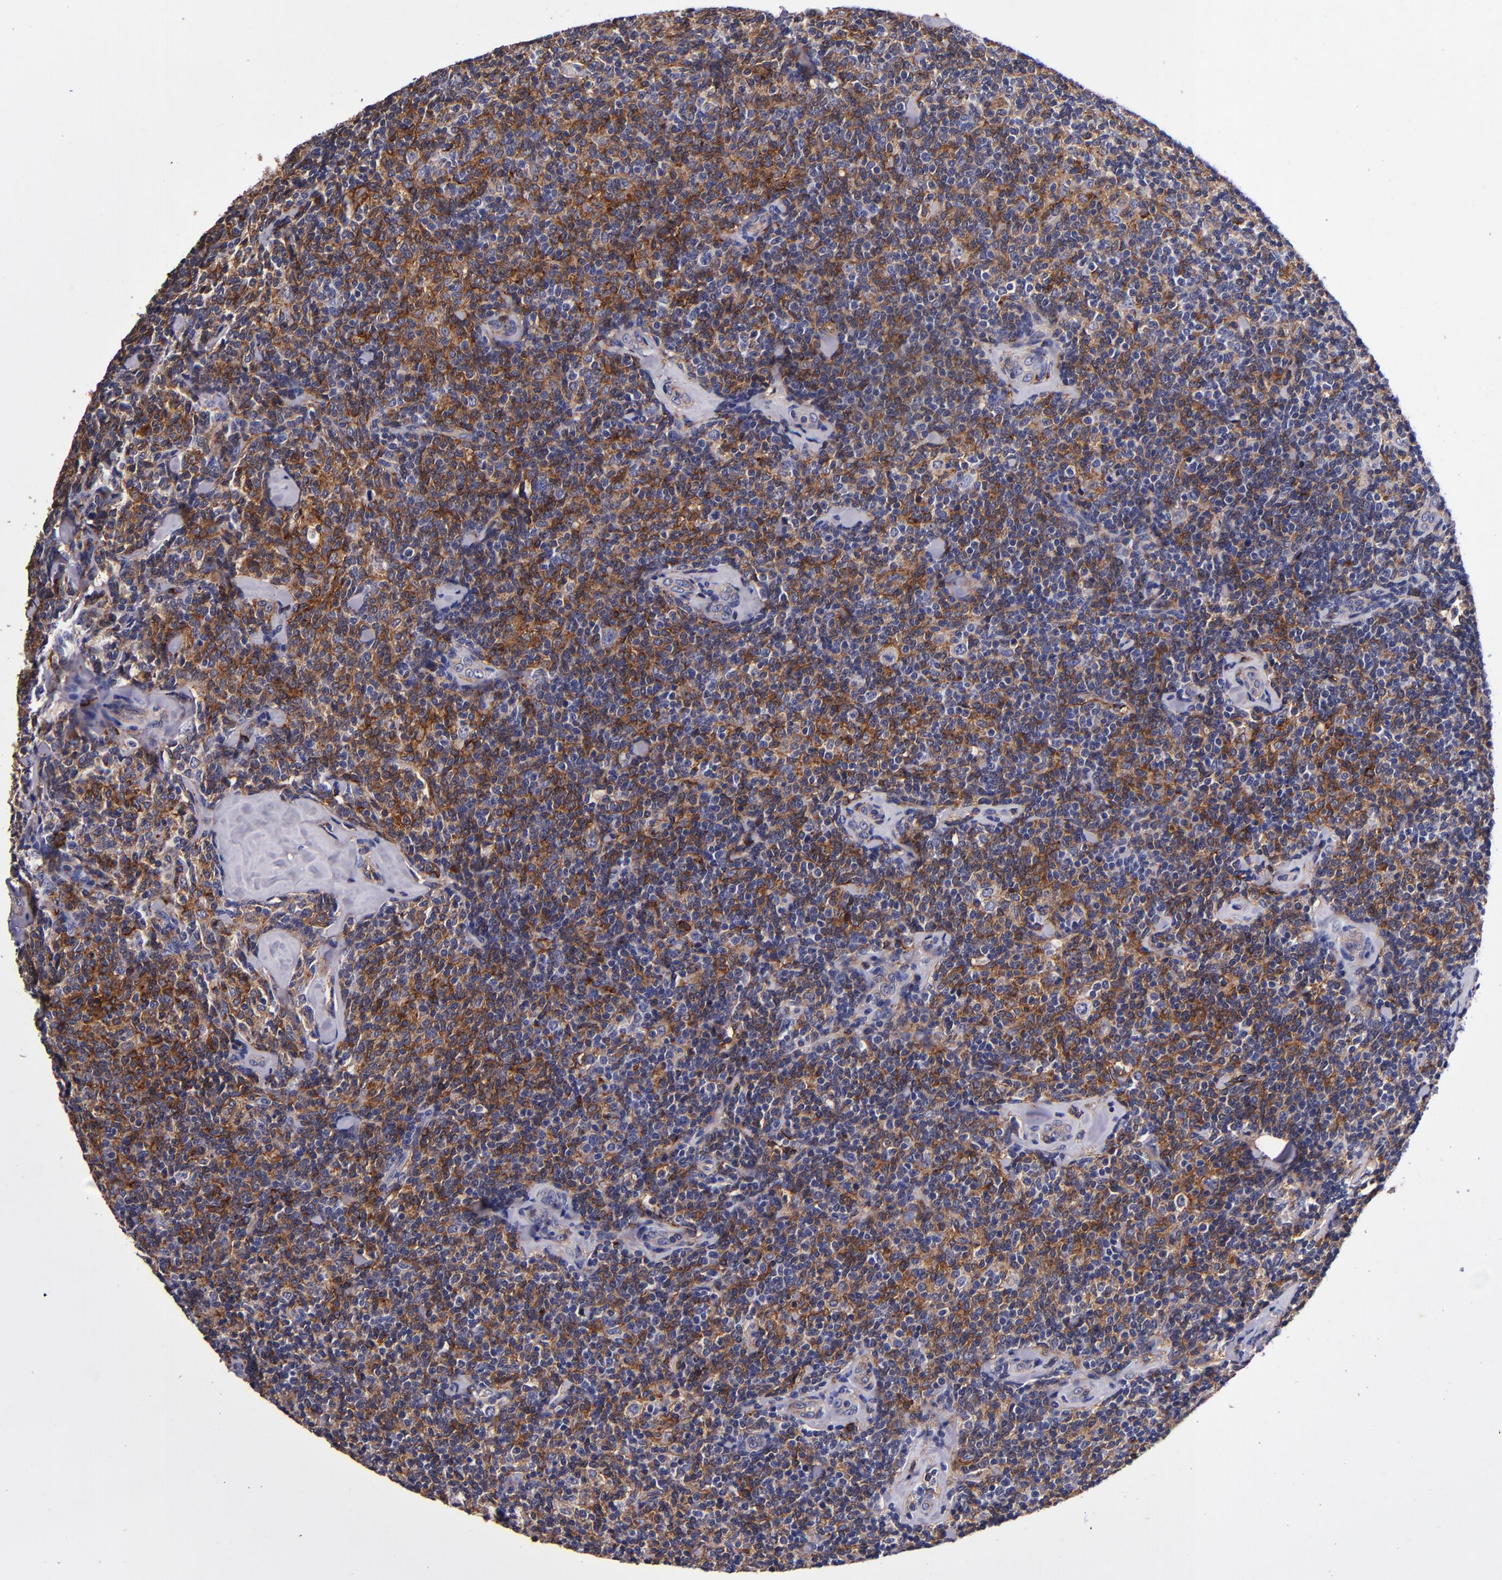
{"staining": {"intensity": "strong", "quantity": "25%-75%", "location": "cytoplasmic/membranous"}, "tissue": "lymphoma", "cell_type": "Tumor cells", "image_type": "cancer", "snomed": [{"axis": "morphology", "description": "Malignant lymphoma, non-Hodgkin's type, Low grade"}, {"axis": "topography", "description": "Lymph node"}], "caption": "A micrograph of human low-grade malignant lymphoma, non-Hodgkin's type stained for a protein shows strong cytoplasmic/membranous brown staining in tumor cells.", "gene": "SIRPA", "patient": {"sex": "female", "age": 56}}